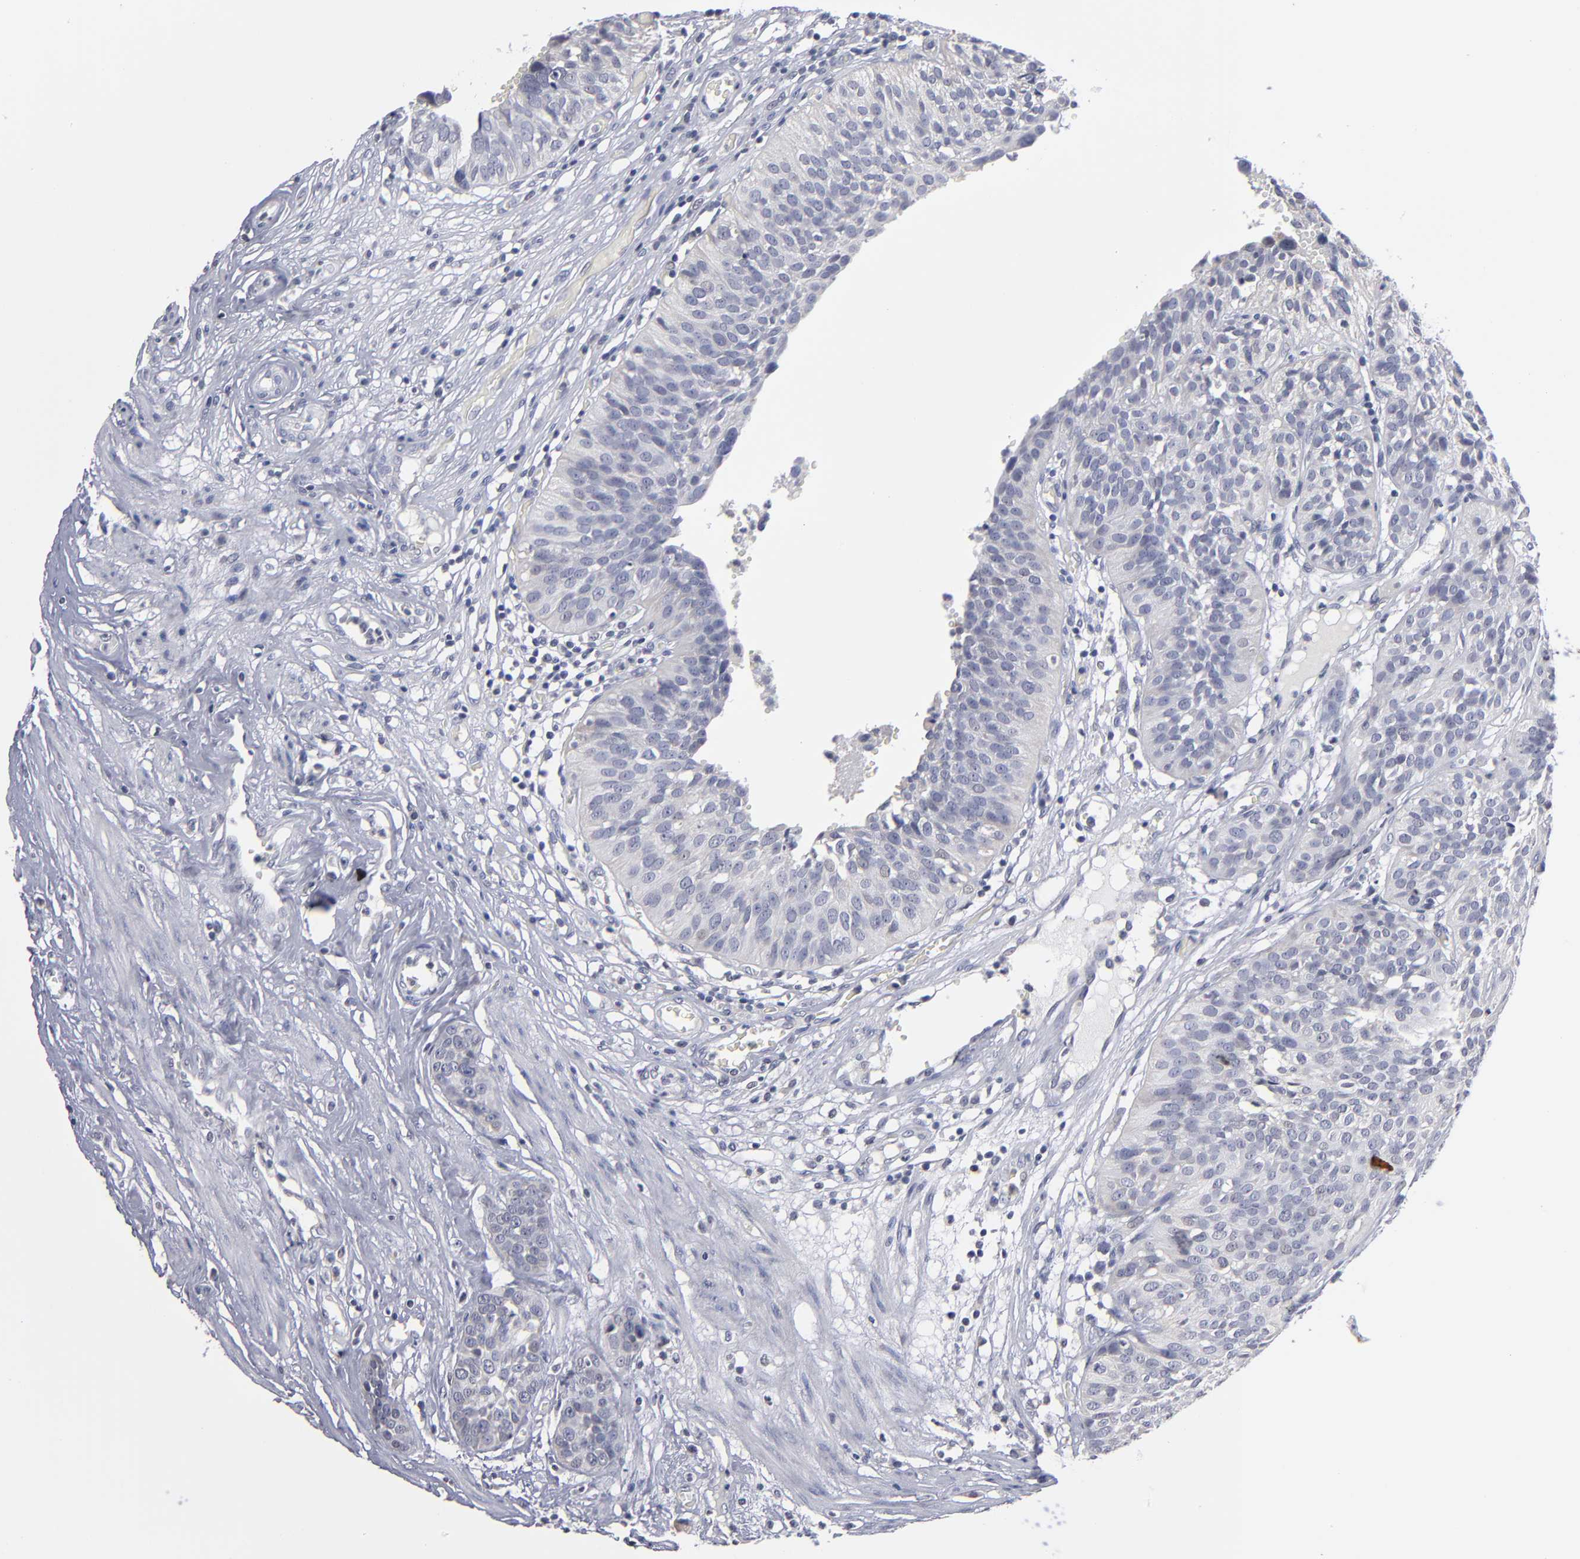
{"staining": {"intensity": "negative", "quantity": "none", "location": "none"}, "tissue": "urothelial cancer", "cell_type": "Tumor cells", "image_type": "cancer", "snomed": [{"axis": "morphology", "description": "Urothelial carcinoma, High grade"}, {"axis": "topography", "description": "Urinary bladder"}], "caption": "IHC photomicrograph of human urothelial cancer stained for a protein (brown), which shows no staining in tumor cells.", "gene": "RPH3A", "patient": {"sex": "male", "age": 56}}